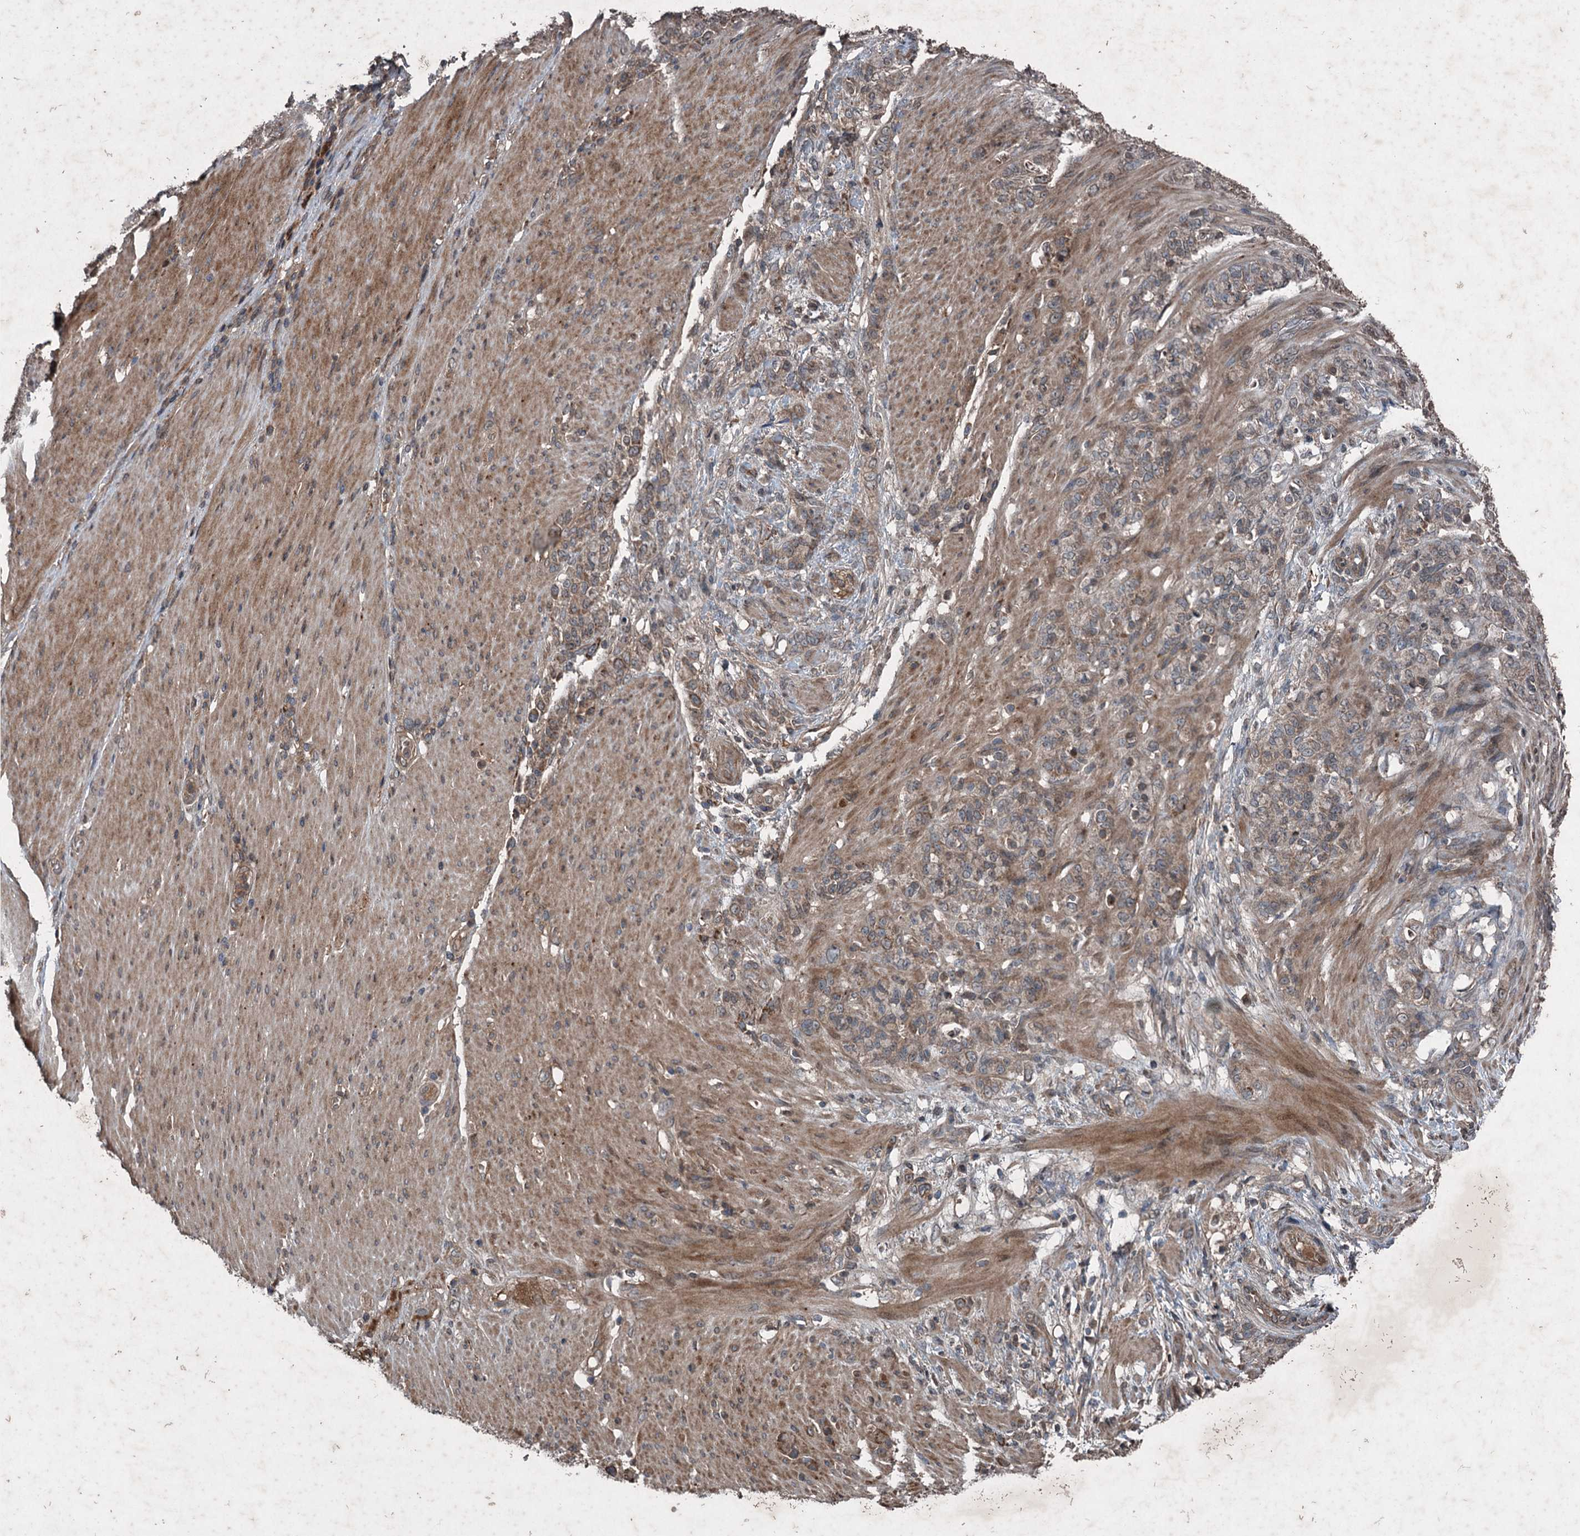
{"staining": {"intensity": "weak", "quantity": "25%-75%", "location": "cytoplasmic/membranous"}, "tissue": "stomach cancer", "cell_type": "Tumor cells", "image_type": "cancer", "snomed": [{"axis": "morphology", "description": "Adenocarcinoma, NOS"}, {"axis": "topography", "description": "Stomach"}], "caption": "Protein analysis of stomach cancer tissue displays weak cytoplasmic/membranous expression in approximately 25%-75% of tumor cells. Immunohistochemistry stains the protein in brown and the nuclei are stained blue.", "gene": "ALAS1", "patient": {"sex": "female", "age": 79}}